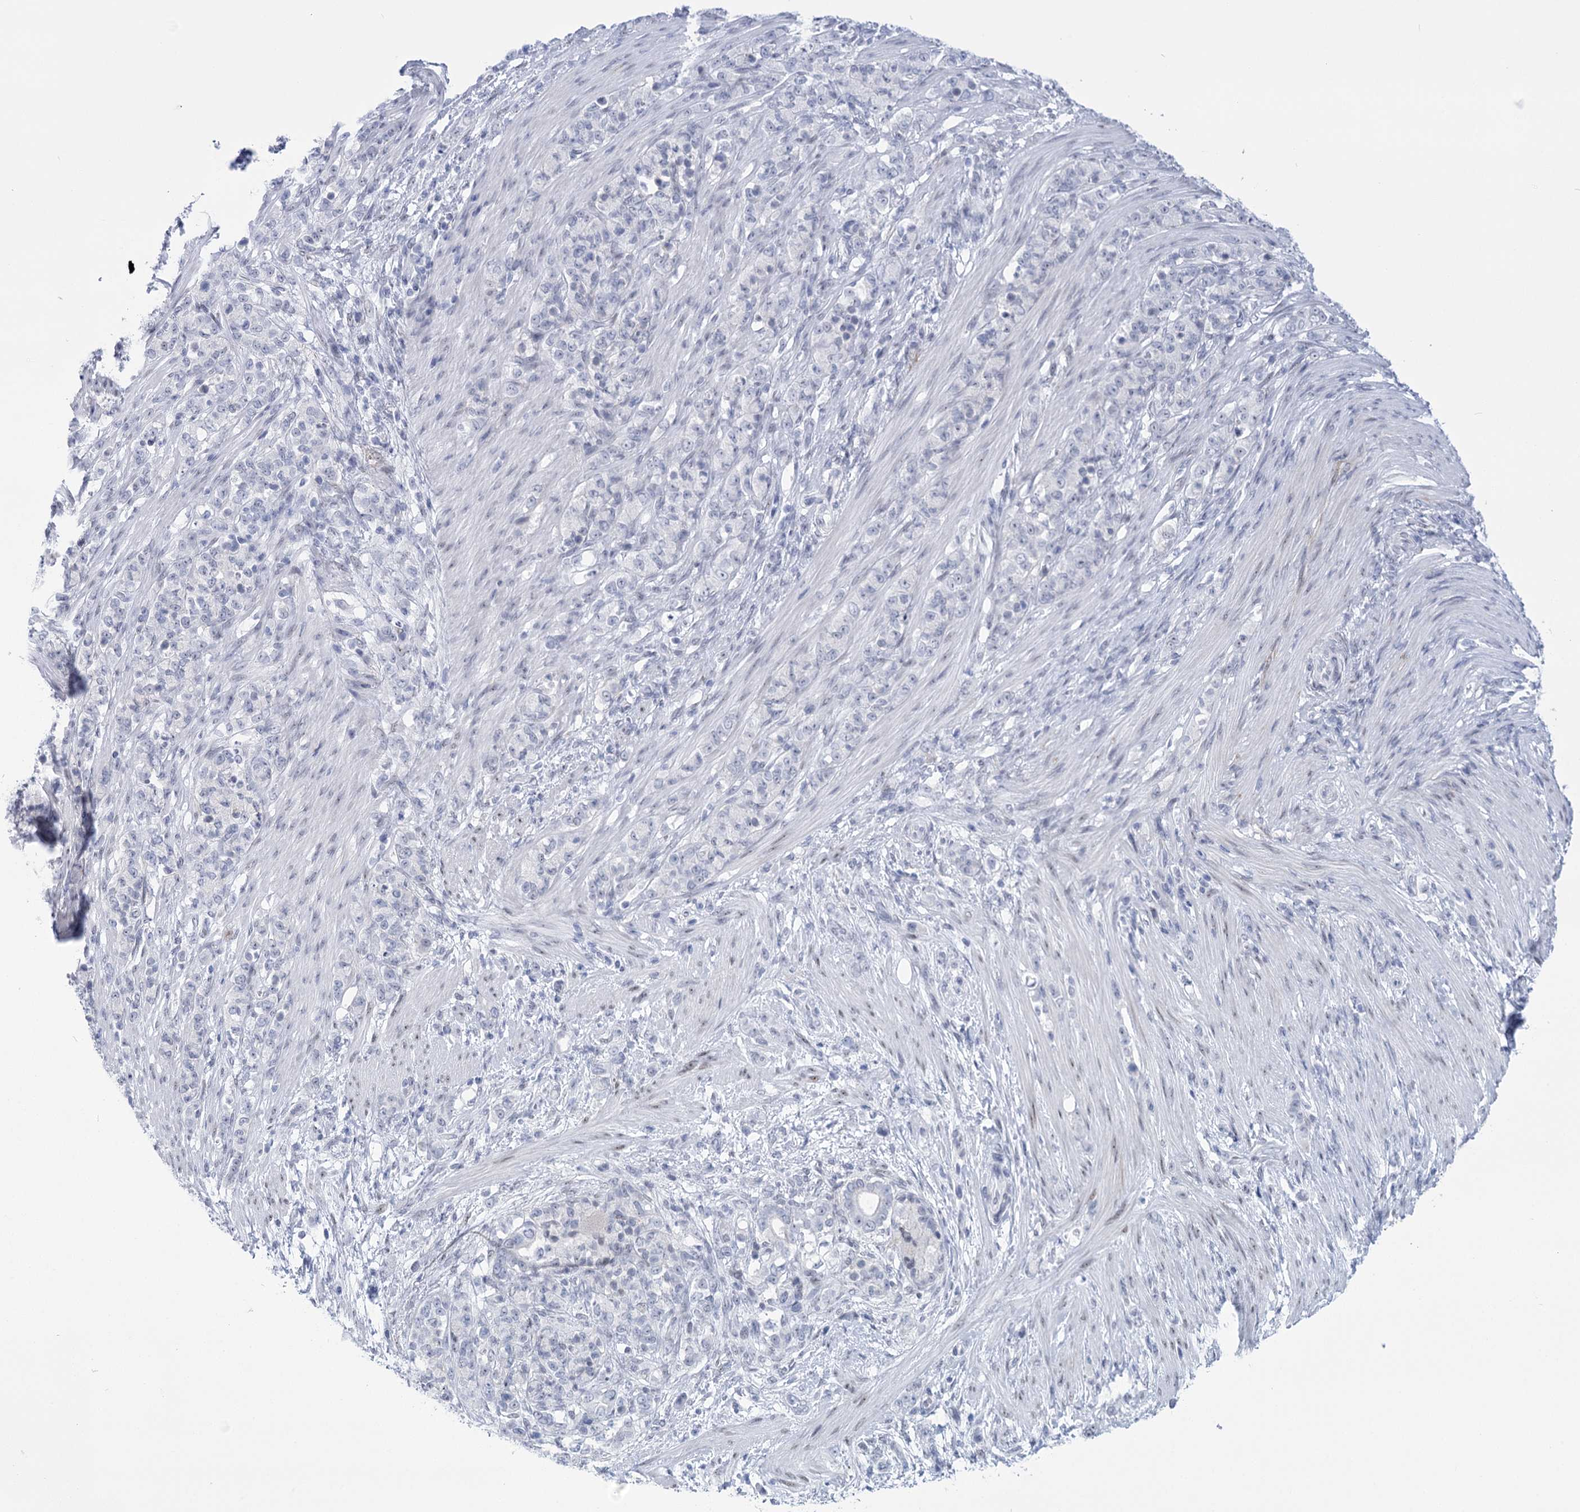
{"staining": {"intensity": "negative", "quantity": "none", "location": "none"}, "tissue": "stomach cancer", "cell_type": "Tumor cells", "image_type": "cancer", "snomed": [{"axis": "morphology", "description": "Adenocarcinoma, NOS"}, {"axis": "topography", "description": "Stomach"}], "caption": "IHC of stomach cancer demonstrates no positivity in tumor cells.", "gene": "HORMAD1", "patient": {"sex": "female", "age": 79}}